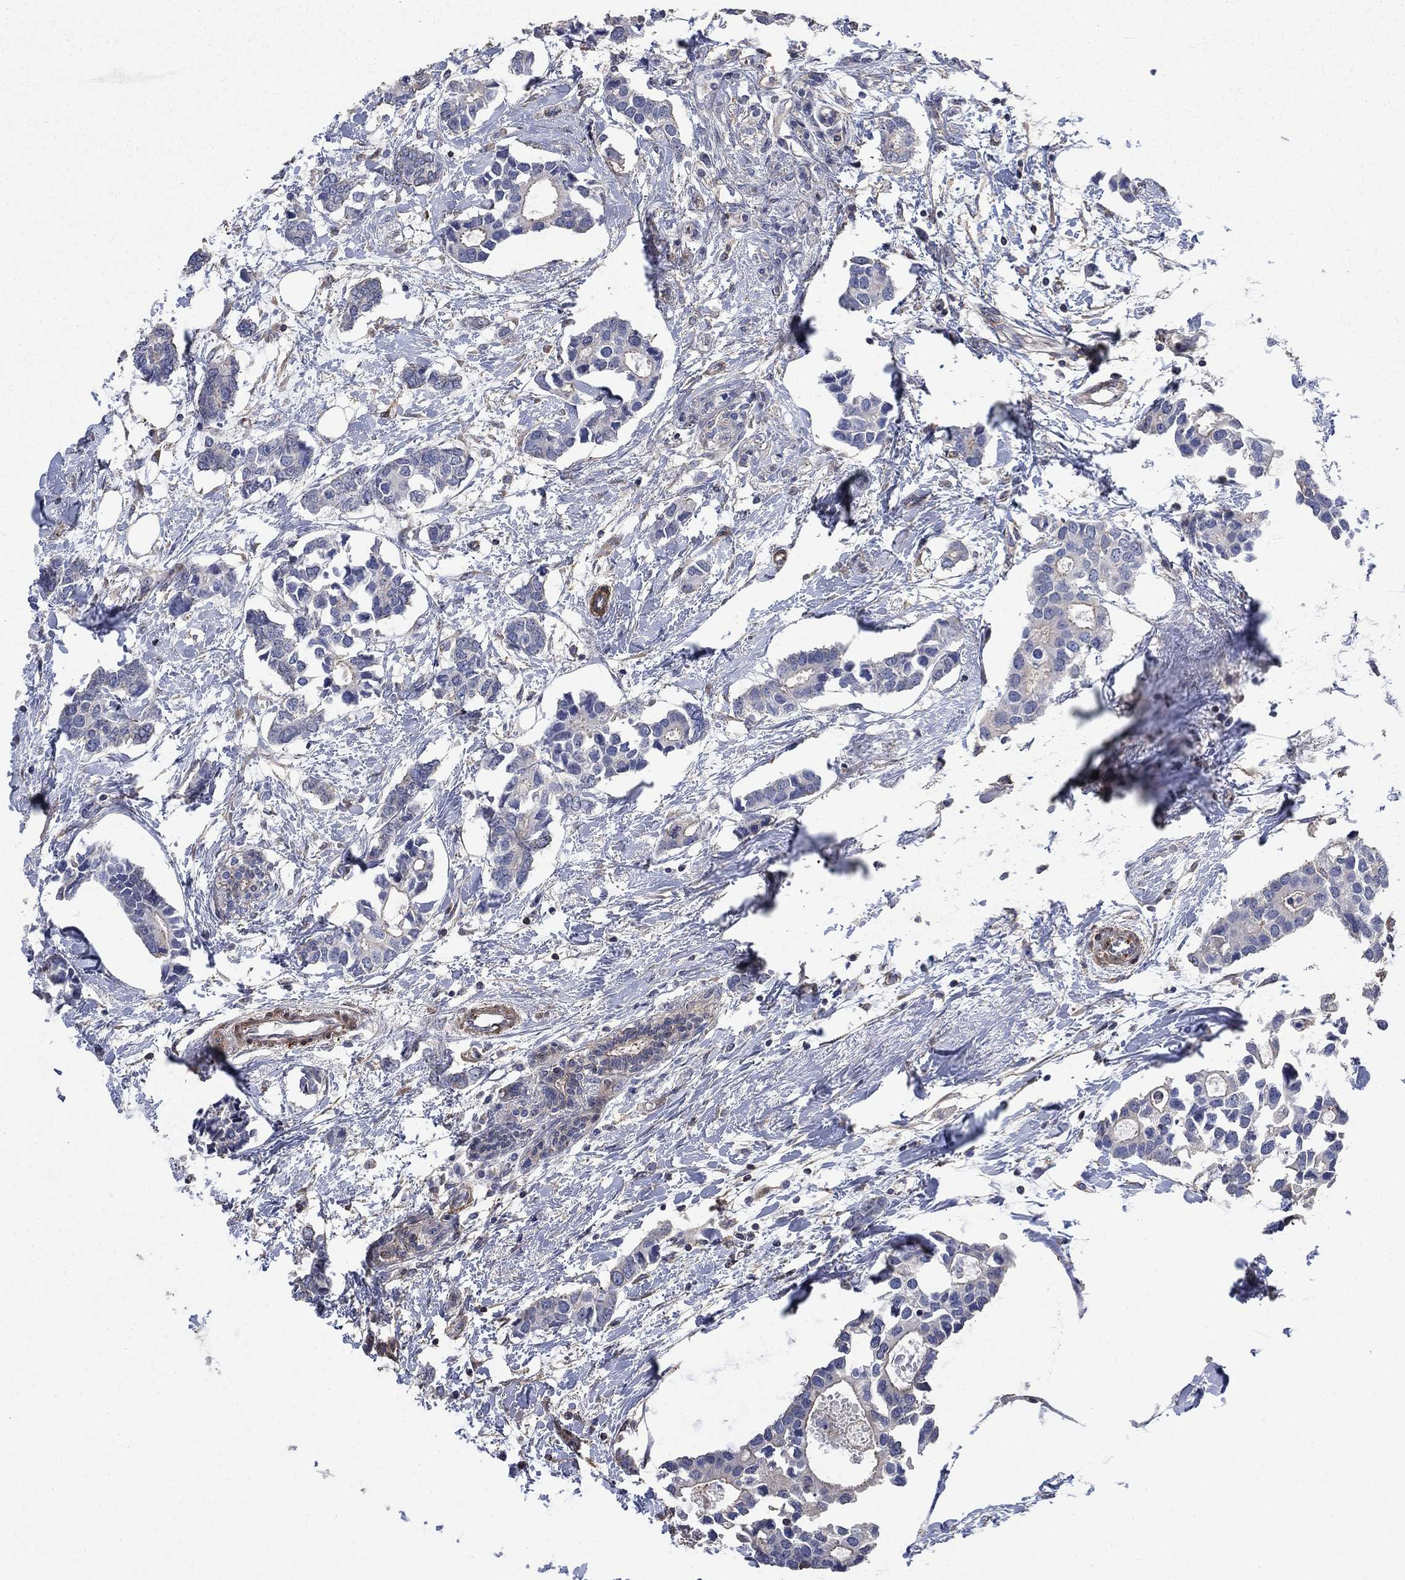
{"staining": {"intensity": "negative", "quantity": "none", "location": "none"}, "tissue": "breast cancer", "cell_type": "Tumor cells", "image_type": "cancer", "snomed": [{"axis": "morphology", "description": "Duct carcinoma"}, {"axis": "topography", "description": "Breast"}], "caption": "Protein analysis of breast cancer (invasive ductal carcinoma) reveals no significant positivity in tumor cells.", "gene": "PDE3A", "patient": {"sex": "female", "age": 83}}